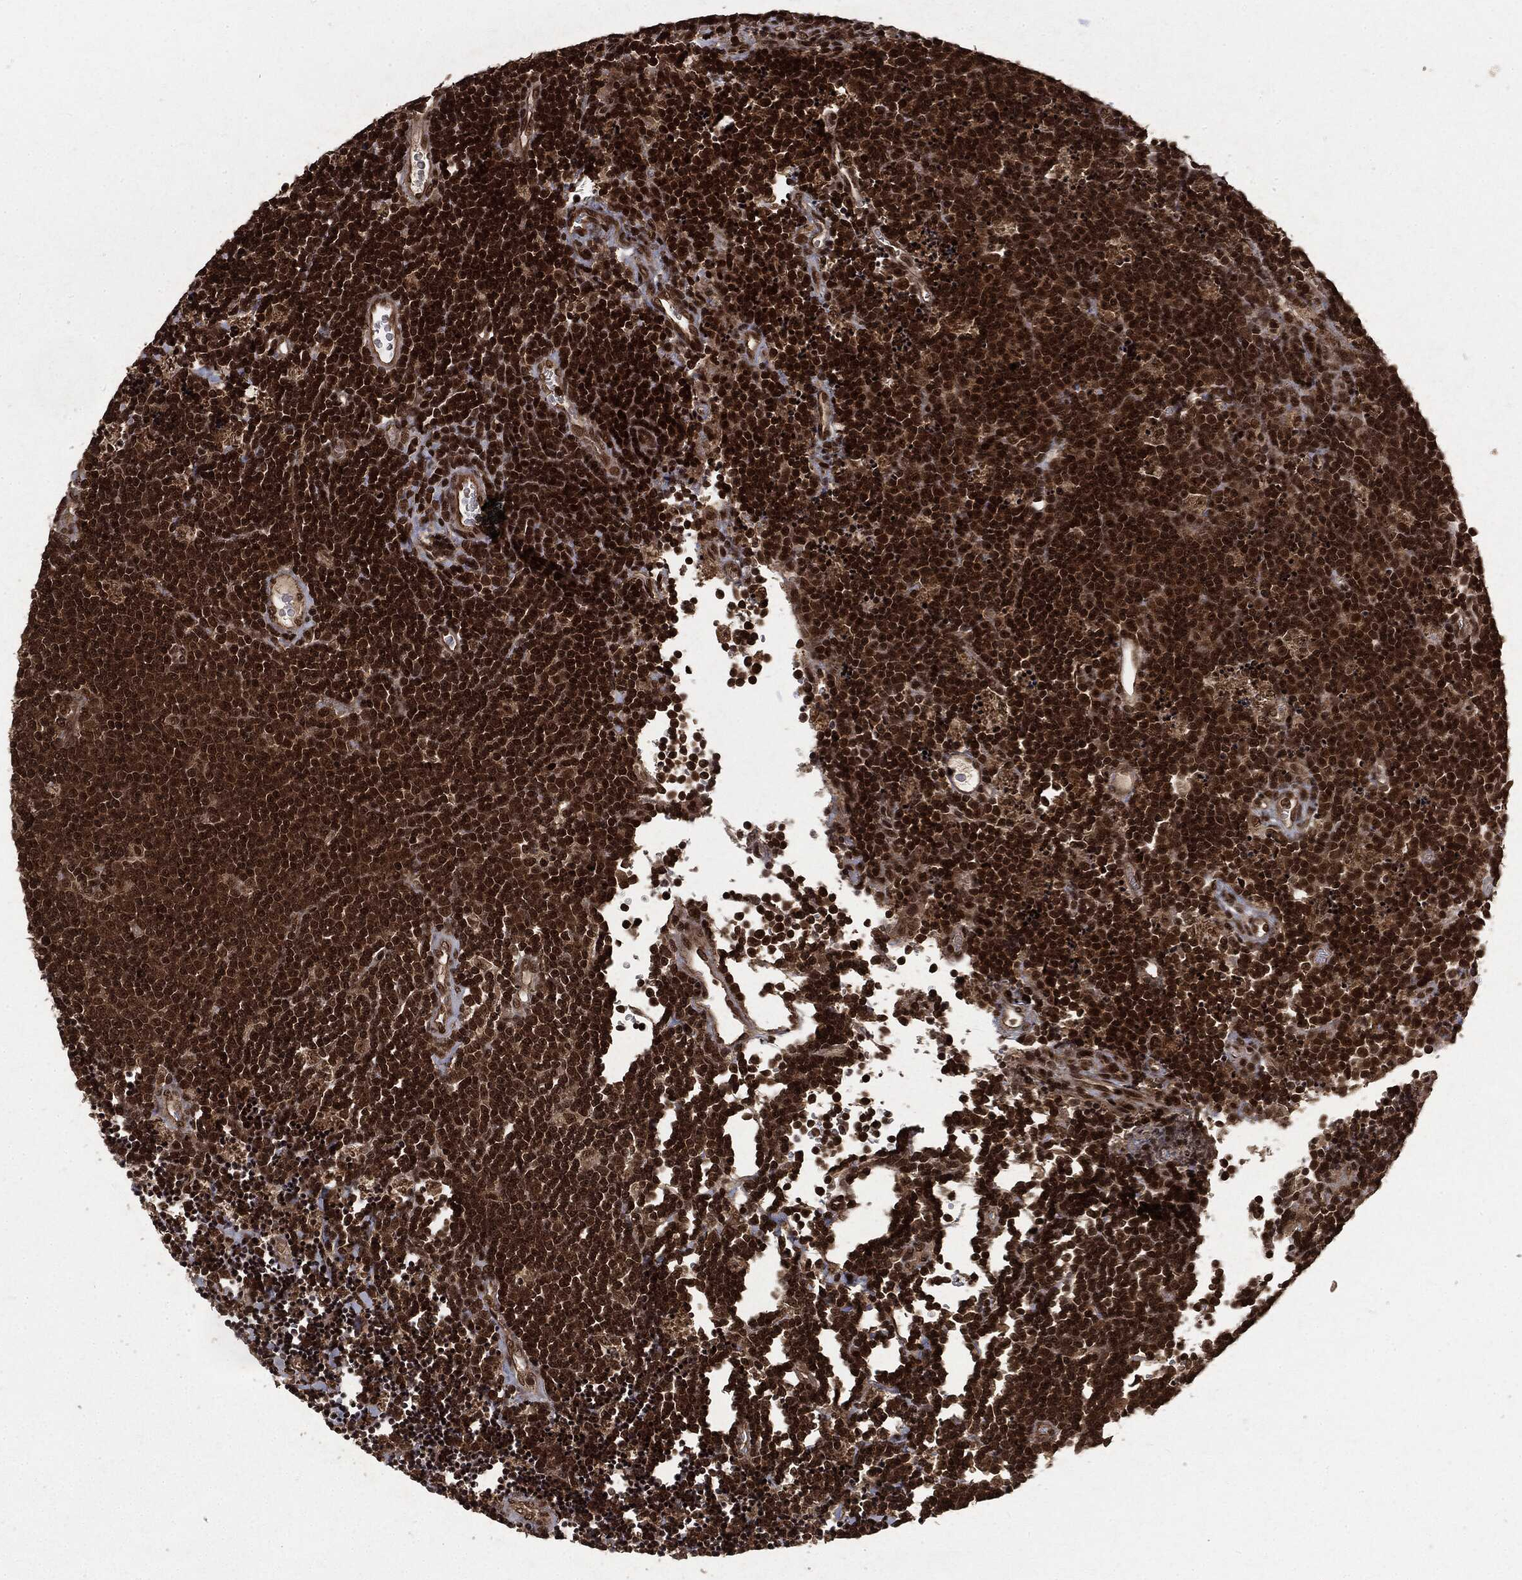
{"staining": {"intensity": "strong", "quantity": ">75%", "location": "cytoplasmic/membranous,nuclear"}, "tissue": "lymphoma", "cell_type": "Tumor cells", "image_type": "cancer", "snomed": [{"axis": "morphology", "description": "Malignant lymphoma, non-Hodgkin's type, Low grade"}, {"axis": "topography", "description": "Brain"}], "caption": "Lymphoma stained for a protein demonstrates strong cytoplasmic/membranous and nuclear positivity in tumor cells. Nuclei are stained in blue.", "gene": "CTDP1", "patient": {"sex": "female", "age": 66}}